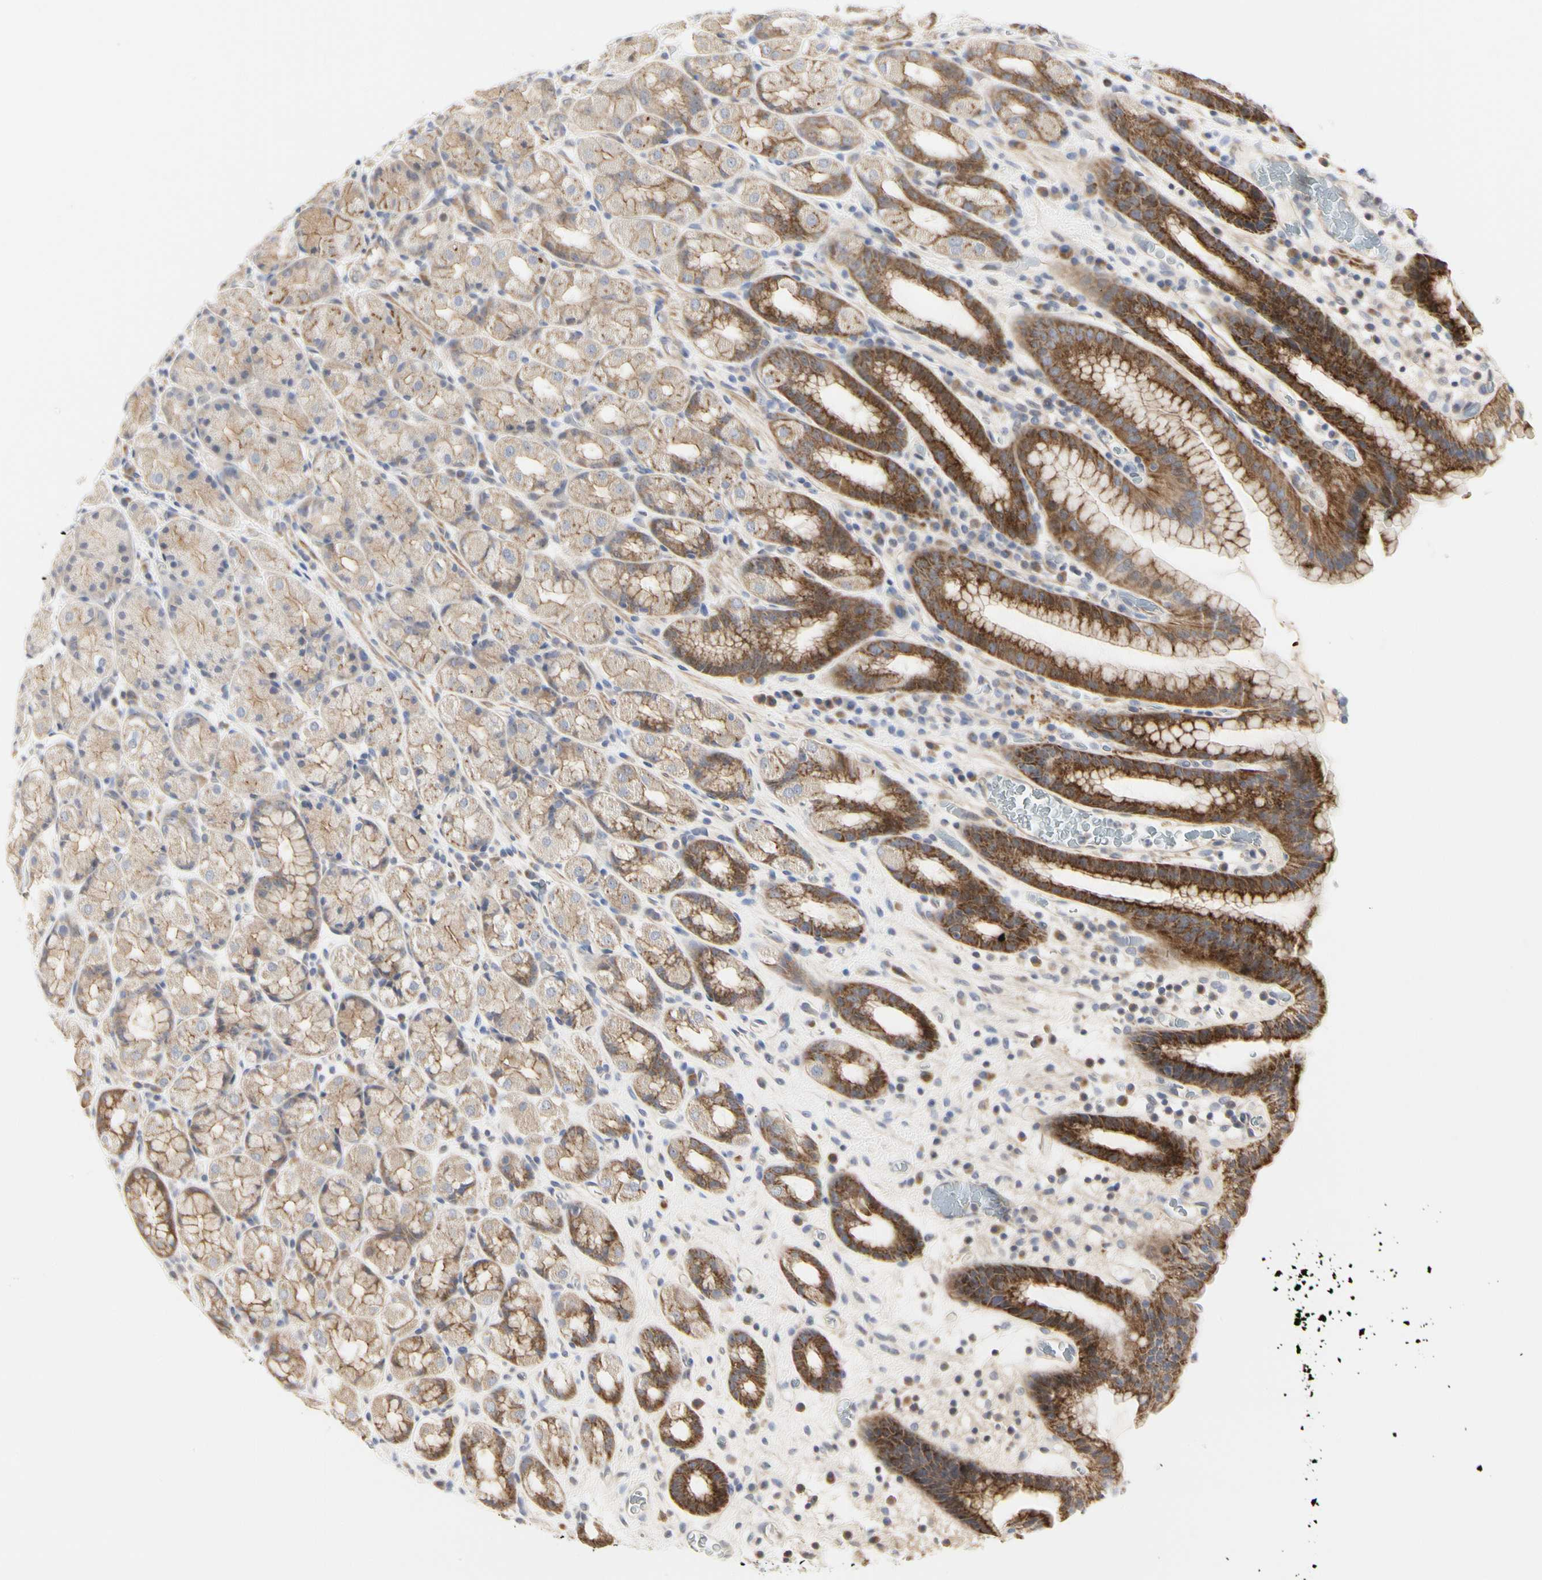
{"staining": {"intensity": "moderate", "quantity": "25%-75%", "location": "cytoplasmic/membranous"}, "tissue": "stomach", "cell_type": "Glandular cells", "image_type": "normal", "snomed": [{"axis": "morphology", "description": "Normal tissue, NOS"}, {"axis": "topography", "description": "Stomach, upper"}], "caption": "A medium amount of moderate cytoplasmic/membranous staining is present in about 25%-75% of glandular cells in normal stomach. Nuclei are stained in blue.", "gene": "SHANK2", "patient": {"sex": "male", "age": 68}}